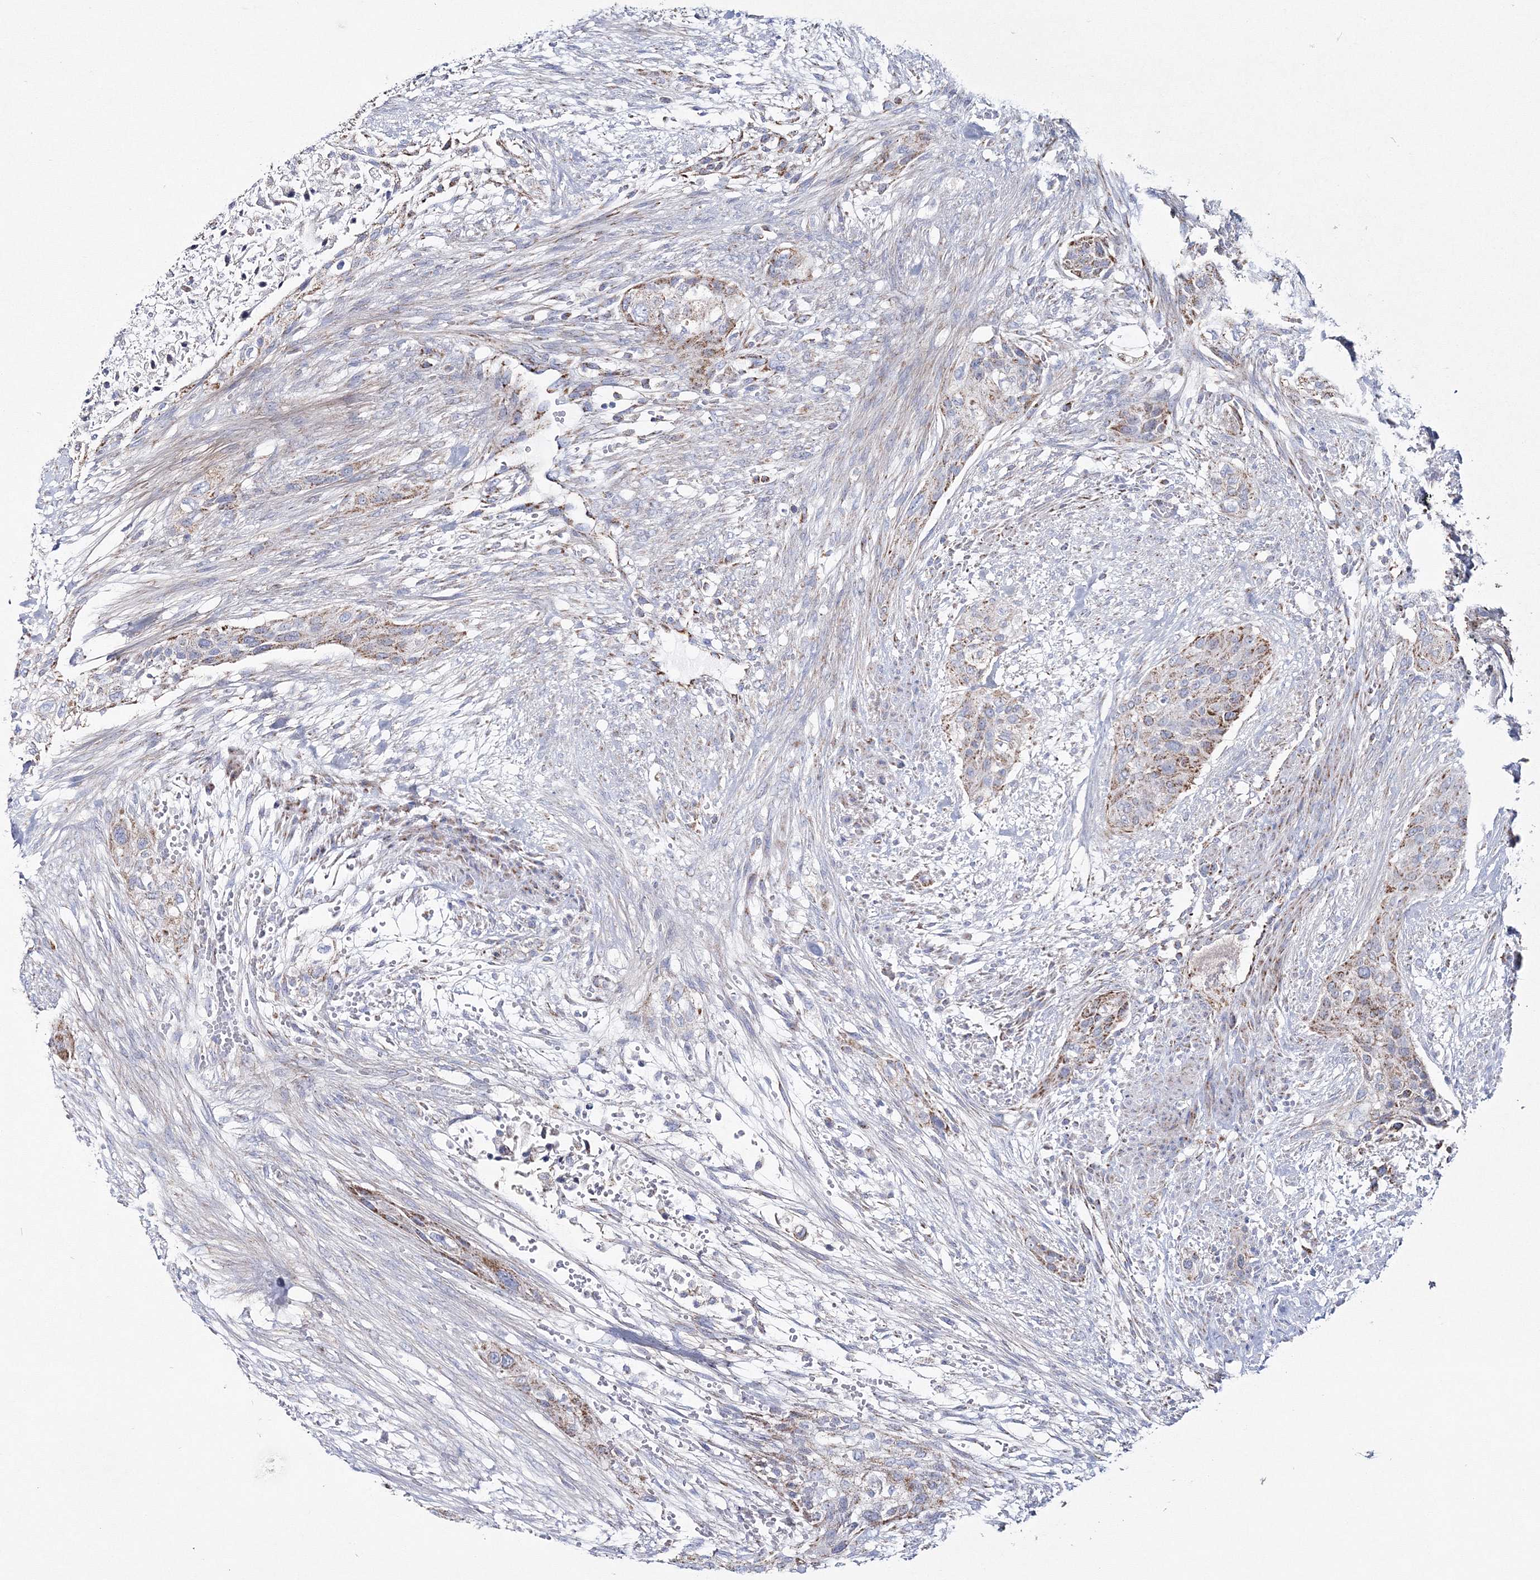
{"staining": {"intensity": "moderate", "quantity": "25%-75%", "location": "cytoplasmic/membranous"}, "tissue": "urothelial cancer", "cell_type": "Tumor cells", "image_type": "cancer", "snomed": [{"axis": "morphology", "description": "Urothelial carcinoma, High grade"}, {"axis": "topography", "description": "Urinary bladder"}], "caption": "A micrograph of human urothelial cancer stained for a protein demonstrates moderate cytoplasmic/membranous brown staining in tumor cells.", "gene": "HIBCH", "patient": {"sex": "male", "age": 35}}